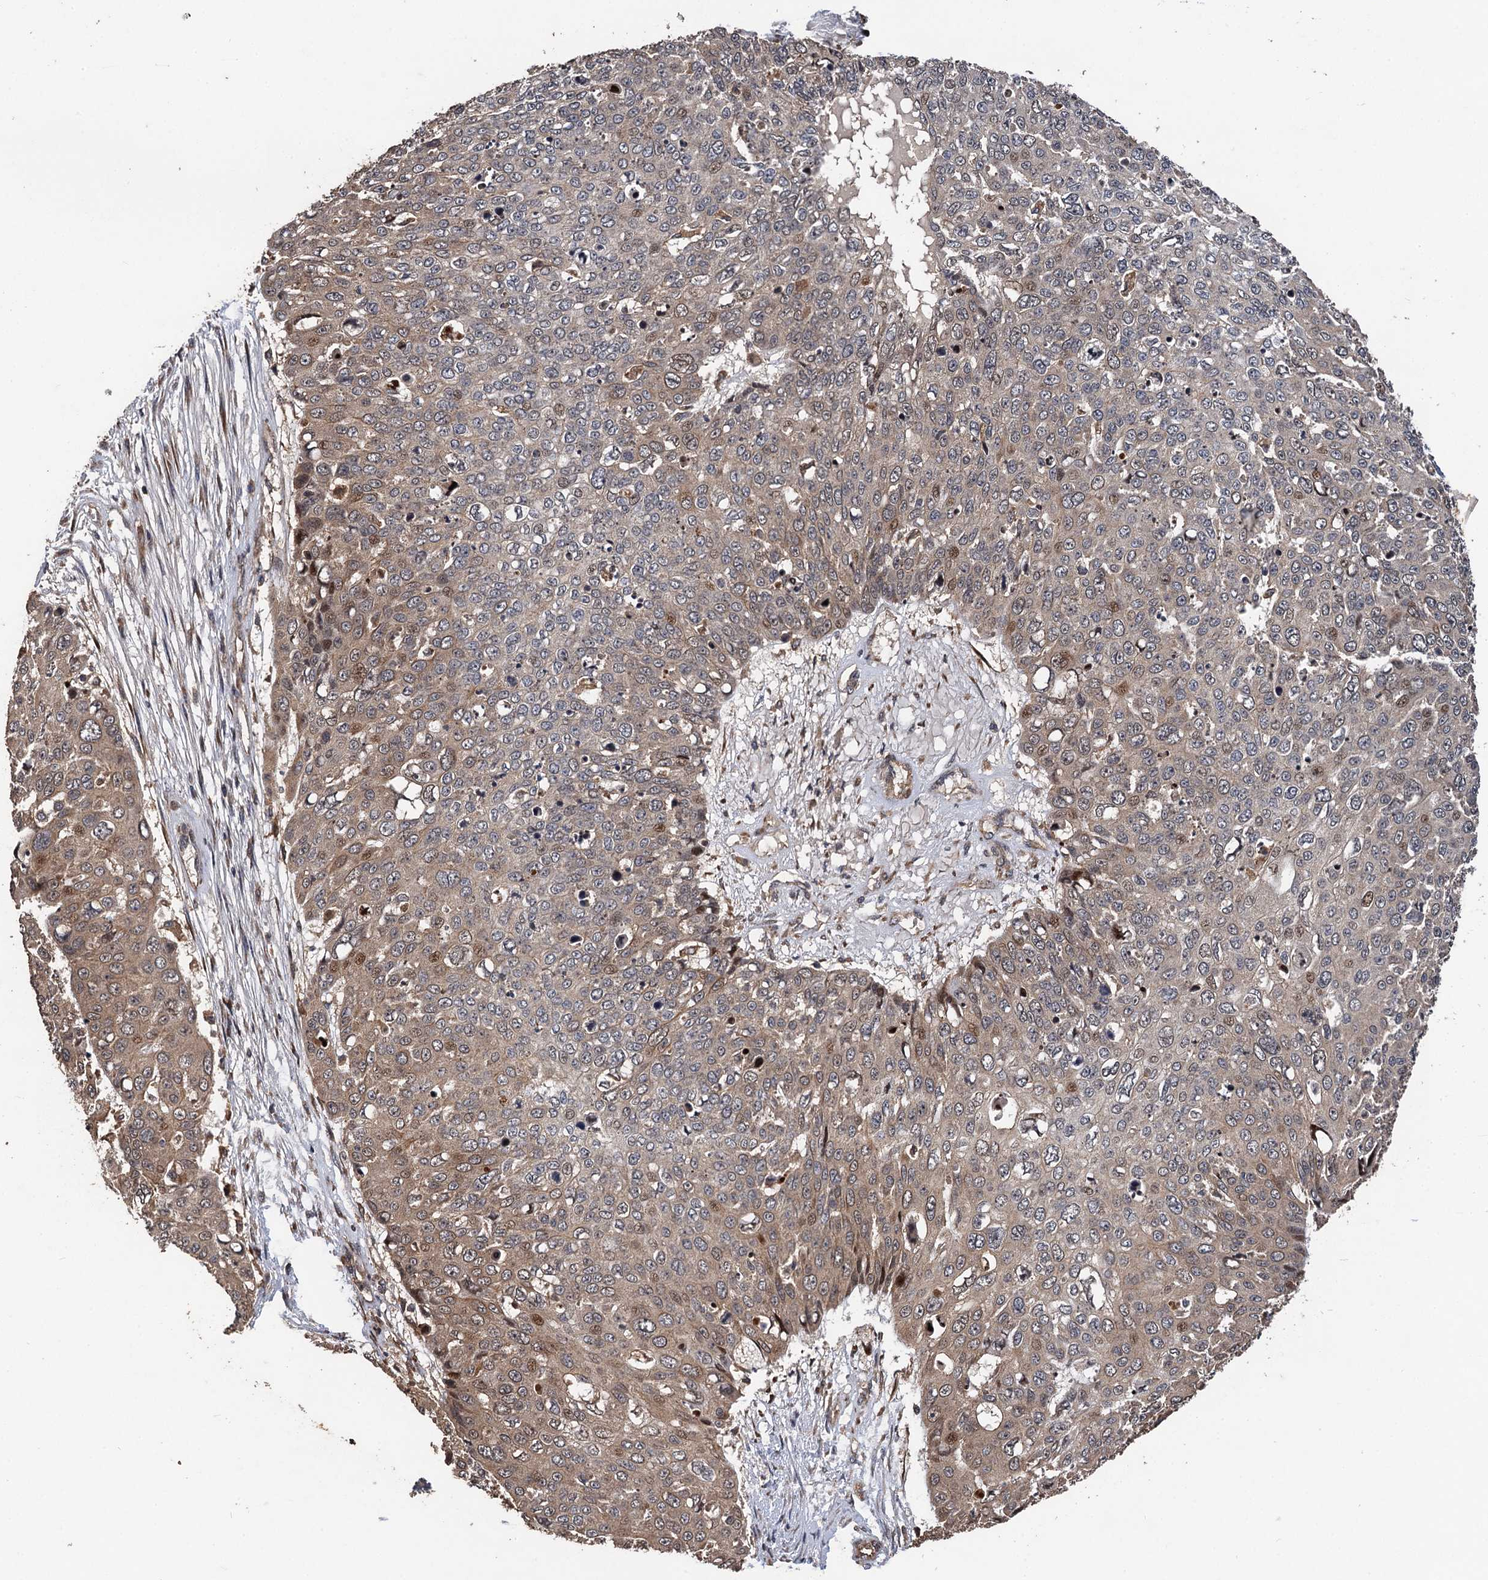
{"staining": {"intensity": "weak", "quantity": "25%-75%", "location": "cytoplasmic/membranous,nuclear"}, "tissue": "skin cancer", "cell_type": "Tumor cells", "image_type": "cancer", "snomed": [{"axis": "morphology", "description": "Squamous cell carcinoma, NOS"}, {"axis": "topography", "description": "Skin"}], "caption": "Immunohistochemistry (DAB) staining of skin cancer exhibits weak cytoplasmic/membranous and nuclear protein staining in approximately 25%-75% of tumor cells.", "gene": "TMEM39B", "patient": {"sex": "male", "age": 71}}